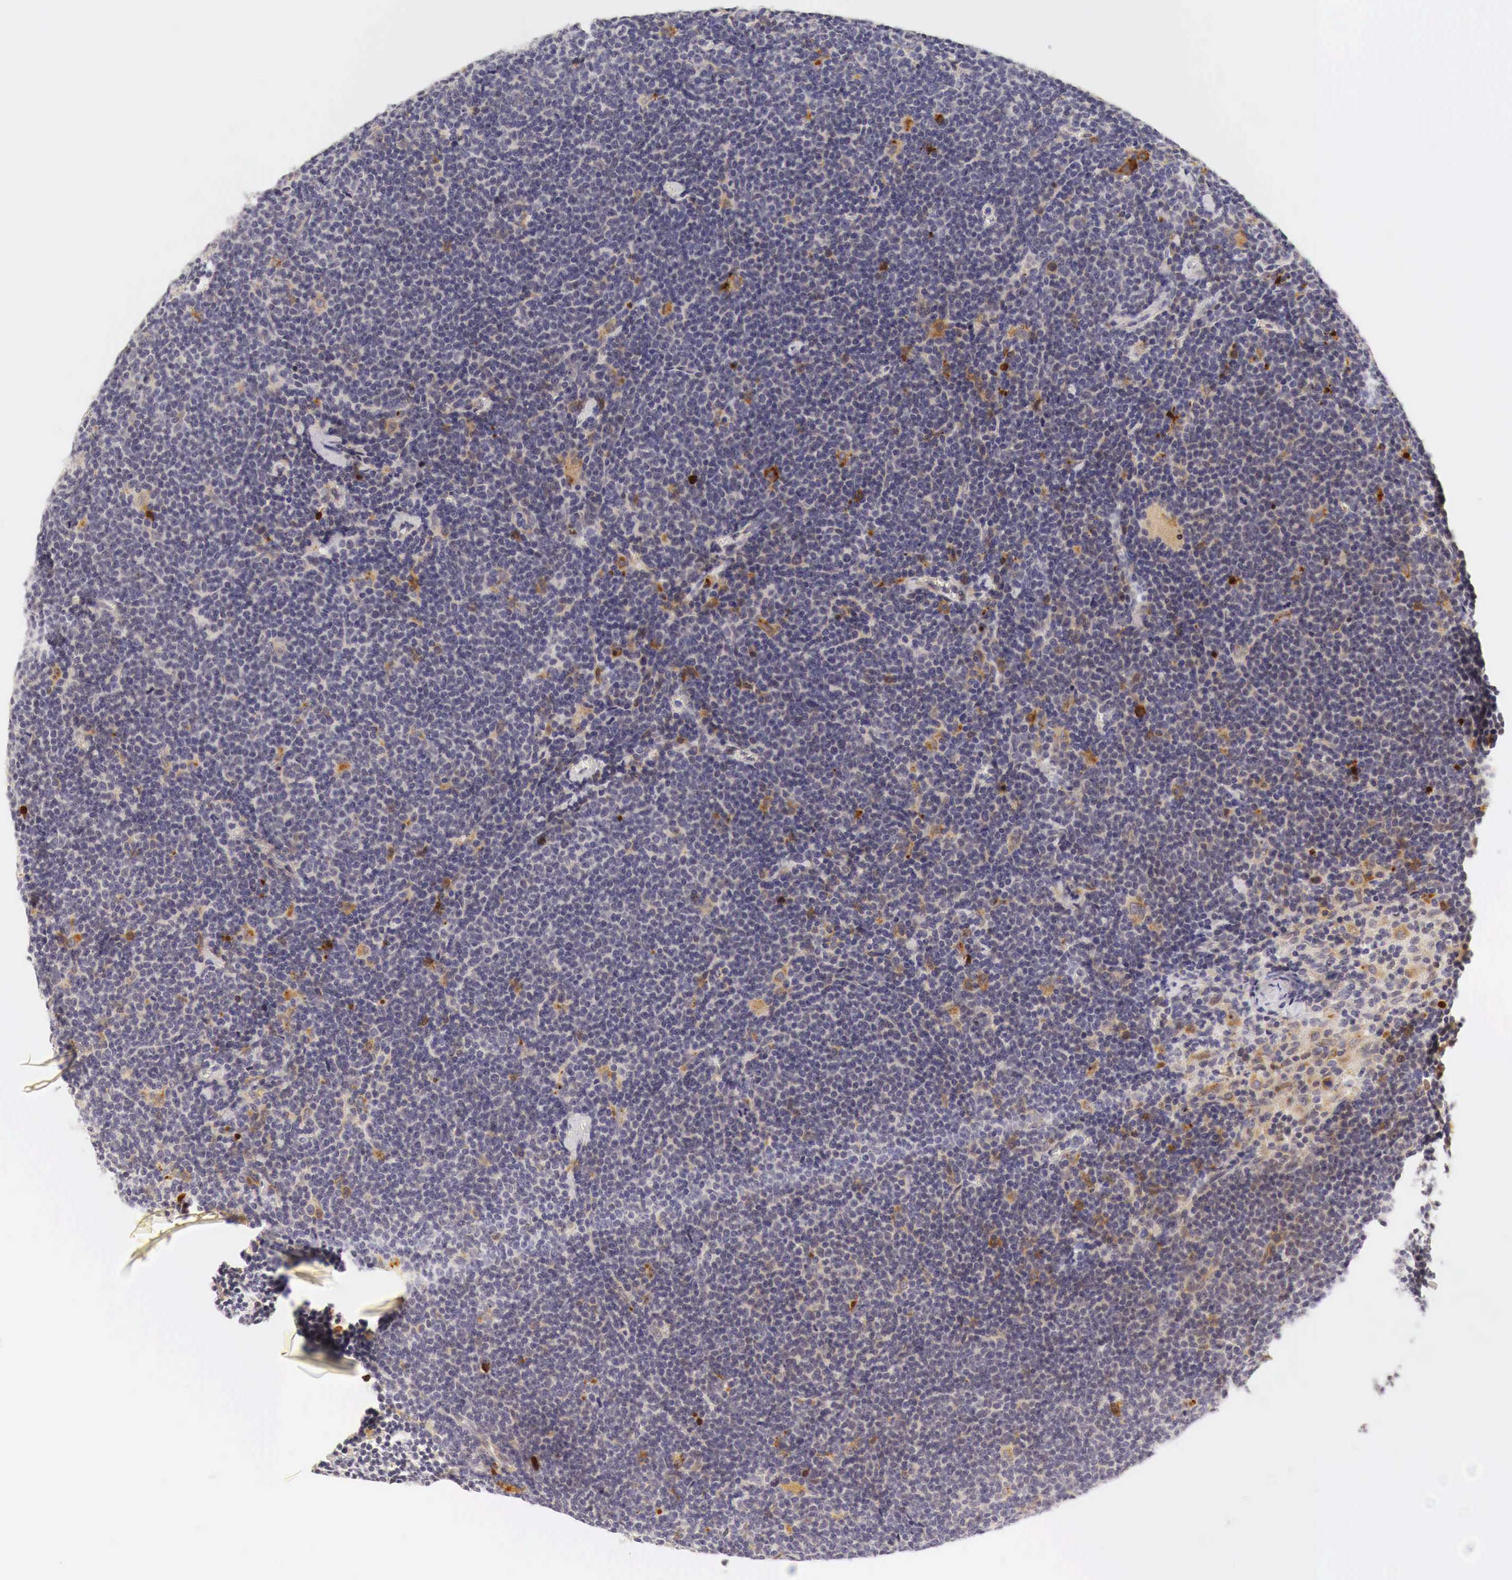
{"staining": {"intensity": "weak", "quantity": "<25%", "location": "nuclear"}, "tissue": "lymphoma", "cell_type": "Tumor cells", "image_type": "cancer", "snomed": [{"axis": "morphology", "description": "Malignant lymphoma, non-Hodgkin's type, Low grade"}, {"axis": "topography", "description": "Lymph node"}], "caption": "Protein analysis of lymphoma shows no significant expression in tumor cells. (IHC, brightfield microscopy, high magnification).", "gene": "CASP3", "patient": {"sex": "male", "age": 65}}